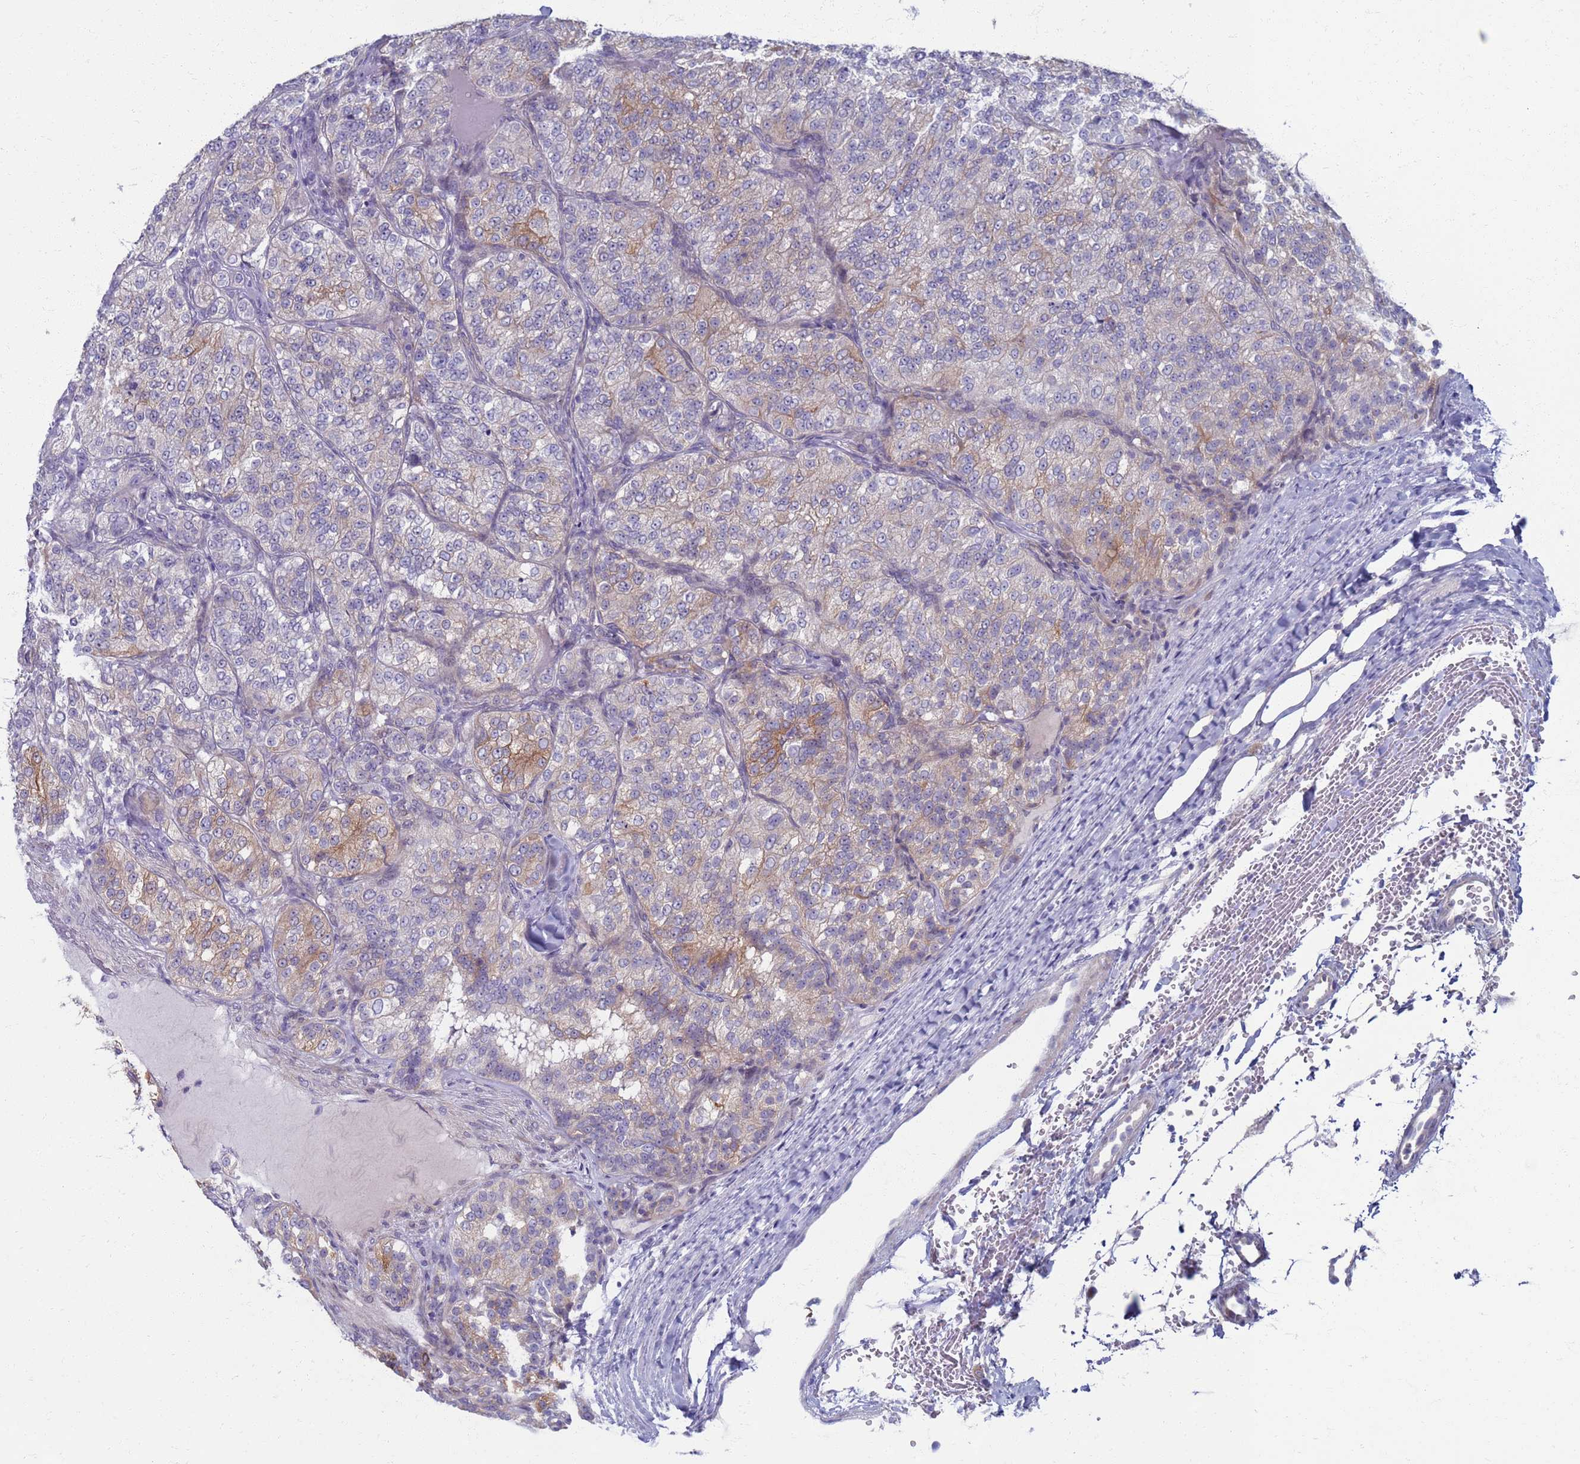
{"staining": {"intensity": "moderate", "quantity": "<25%", "location": "cytoplasmic/membranous"}, "tissue": "renal cancer", "cell_type": "Tumor cells", "image_type": "cancer", "snomed": [{"axis": "morphology", "description": "Adenocarcinoma, NOS"}, {"axis": "topography", "description": "Kidney"}], "caption": "Renal cancer stained with DAB (3,3'-diaminobenzidine) immunohistochemistry (IHC) demonstrates low levels of moderate cytoplasmic/membranous staining in approximately <25% of tumor cells.", "gene": "CLCA2", "patient": {"sex": "female", "age": 63}}